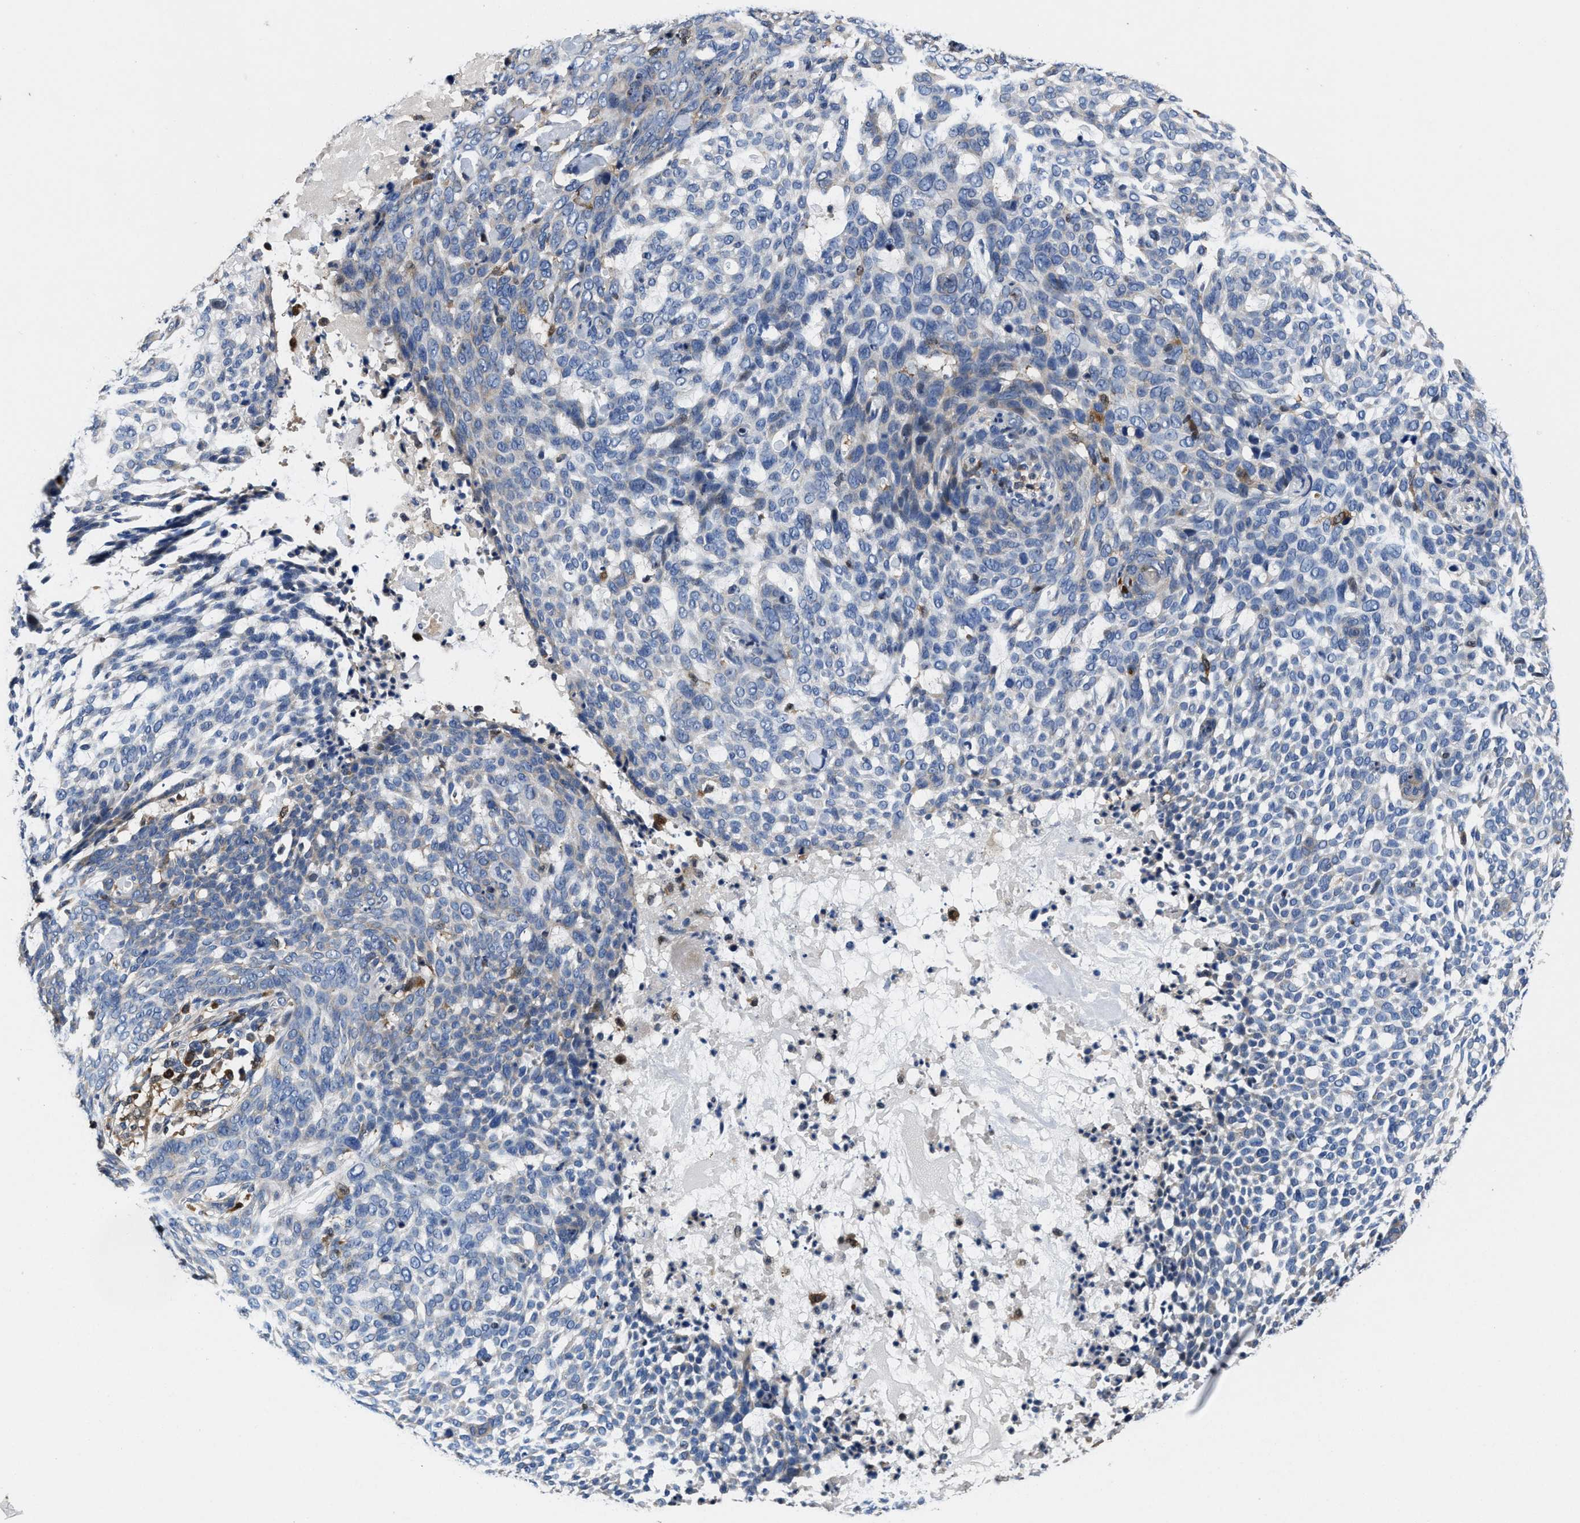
{"staining": {"intensity": "negative", "quantity": "none", "location": "none"}, "tissue": "skin cancer", "cell_type": "Tumor cells", "image_type": "cancer", "snomed": [{"axis": "morphology", "description": "Basal cell carcinoma"}, {"axis": "topography", "description": "Skin"}], "caption": "Skin basal cell carcinoma was stained to show a protein in brown. There is no significant positivity in tumor cells.", "gene": "RGS10", "patient": {"sex": "female", "age": 64}}